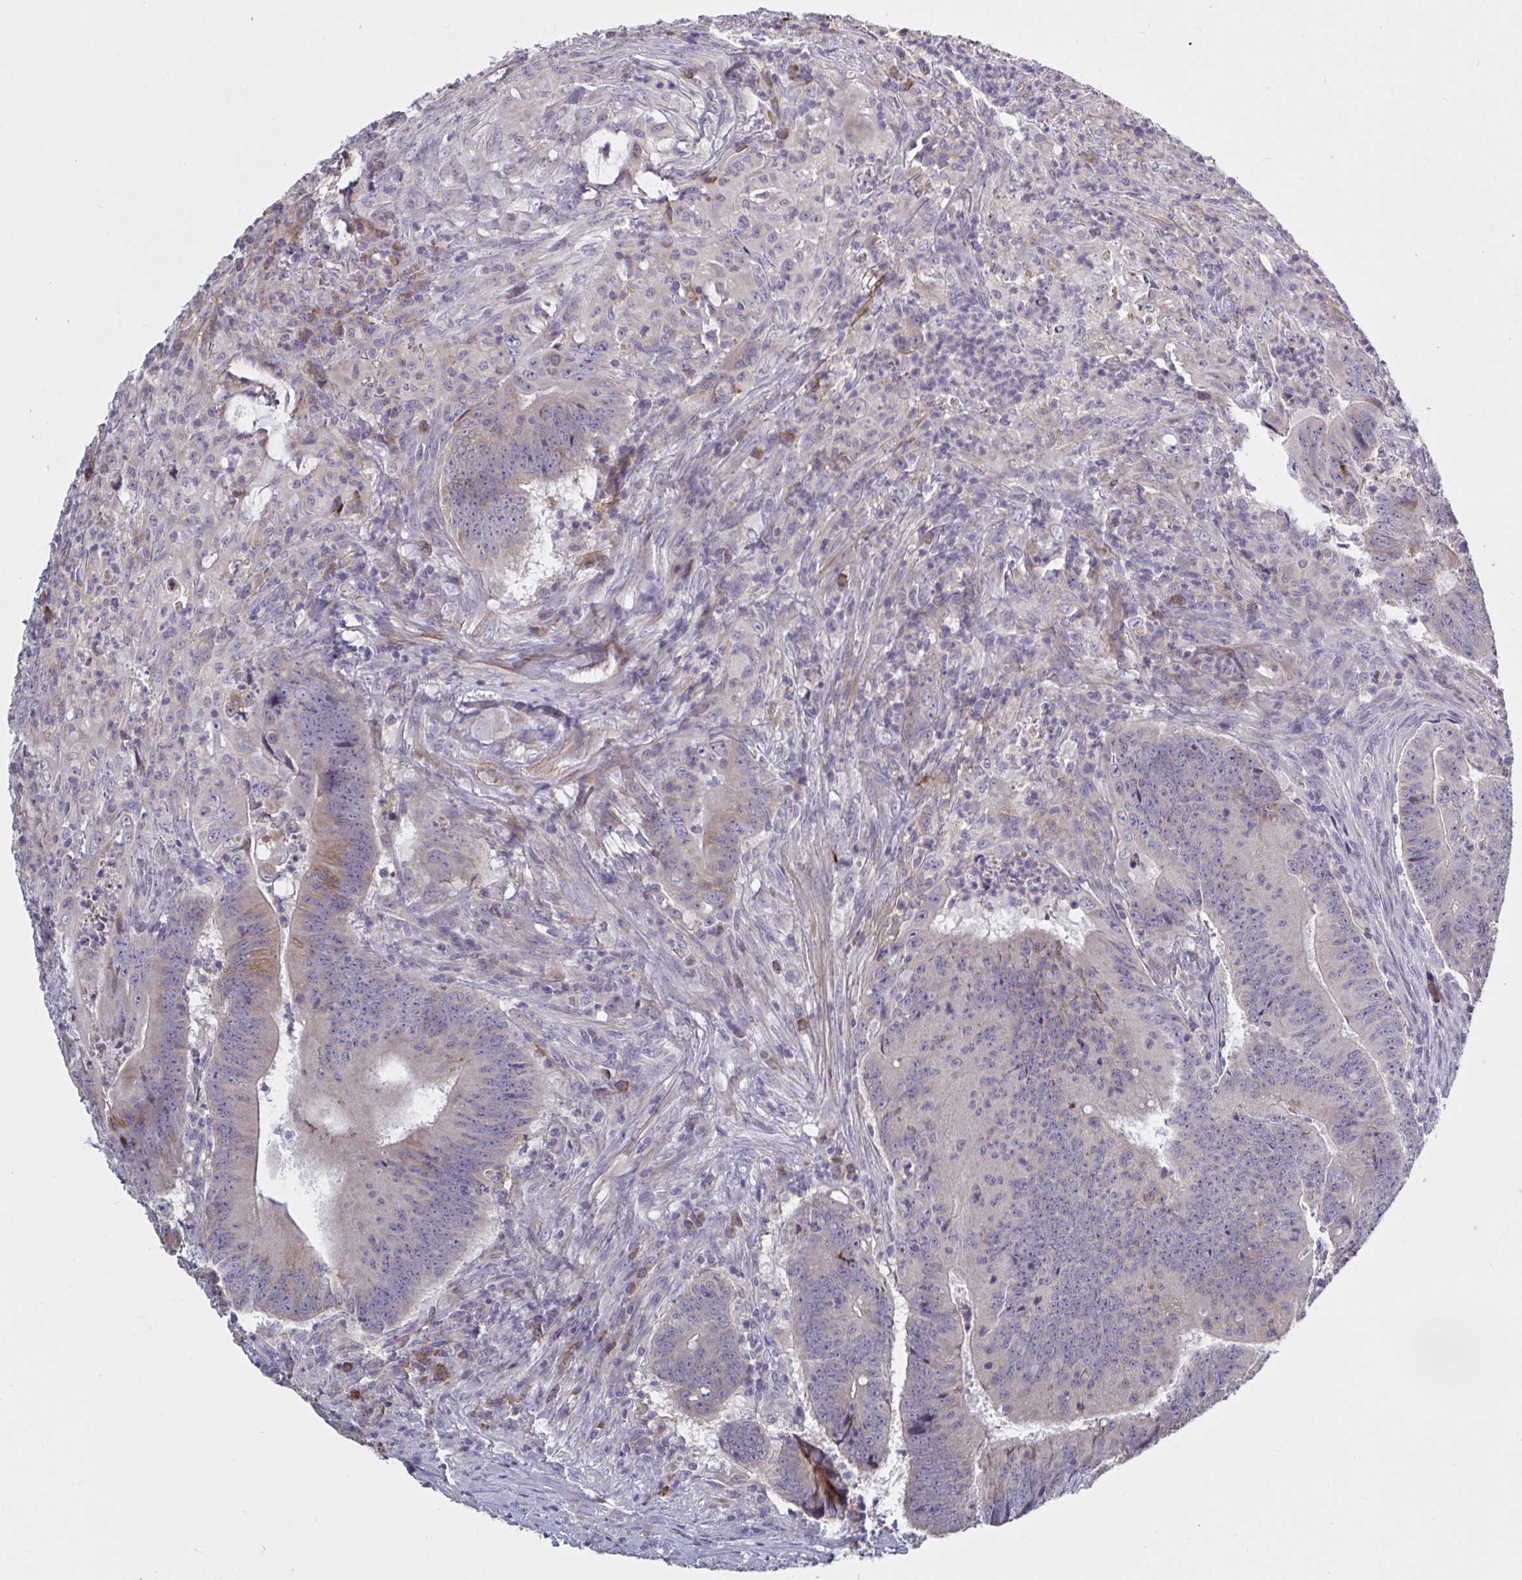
{"staining": {"intensity": "moderate", "quantity": "<25%", "location": "cytoplasmic/membranous"}, "tissue": "colorectal cancer", "cell_type": "Tumor cells", "image_type": "cancer", "snomed": [{"axis": "morphology", "description": "Adenocarcinoma, NOS"}, {"axis": "topography", "description": "Colon"}], "caption": "Colorectal cancer stained for a protein exhibits moderate cytoplasmic/membranous positivity in tumor cells. (DAB (3,3'-diaminobenzidine) IHC, brown staining for protein, blue staining for nuclei).", "gene": "CD1E", "patient": {"sex": "female", "age": 87}}